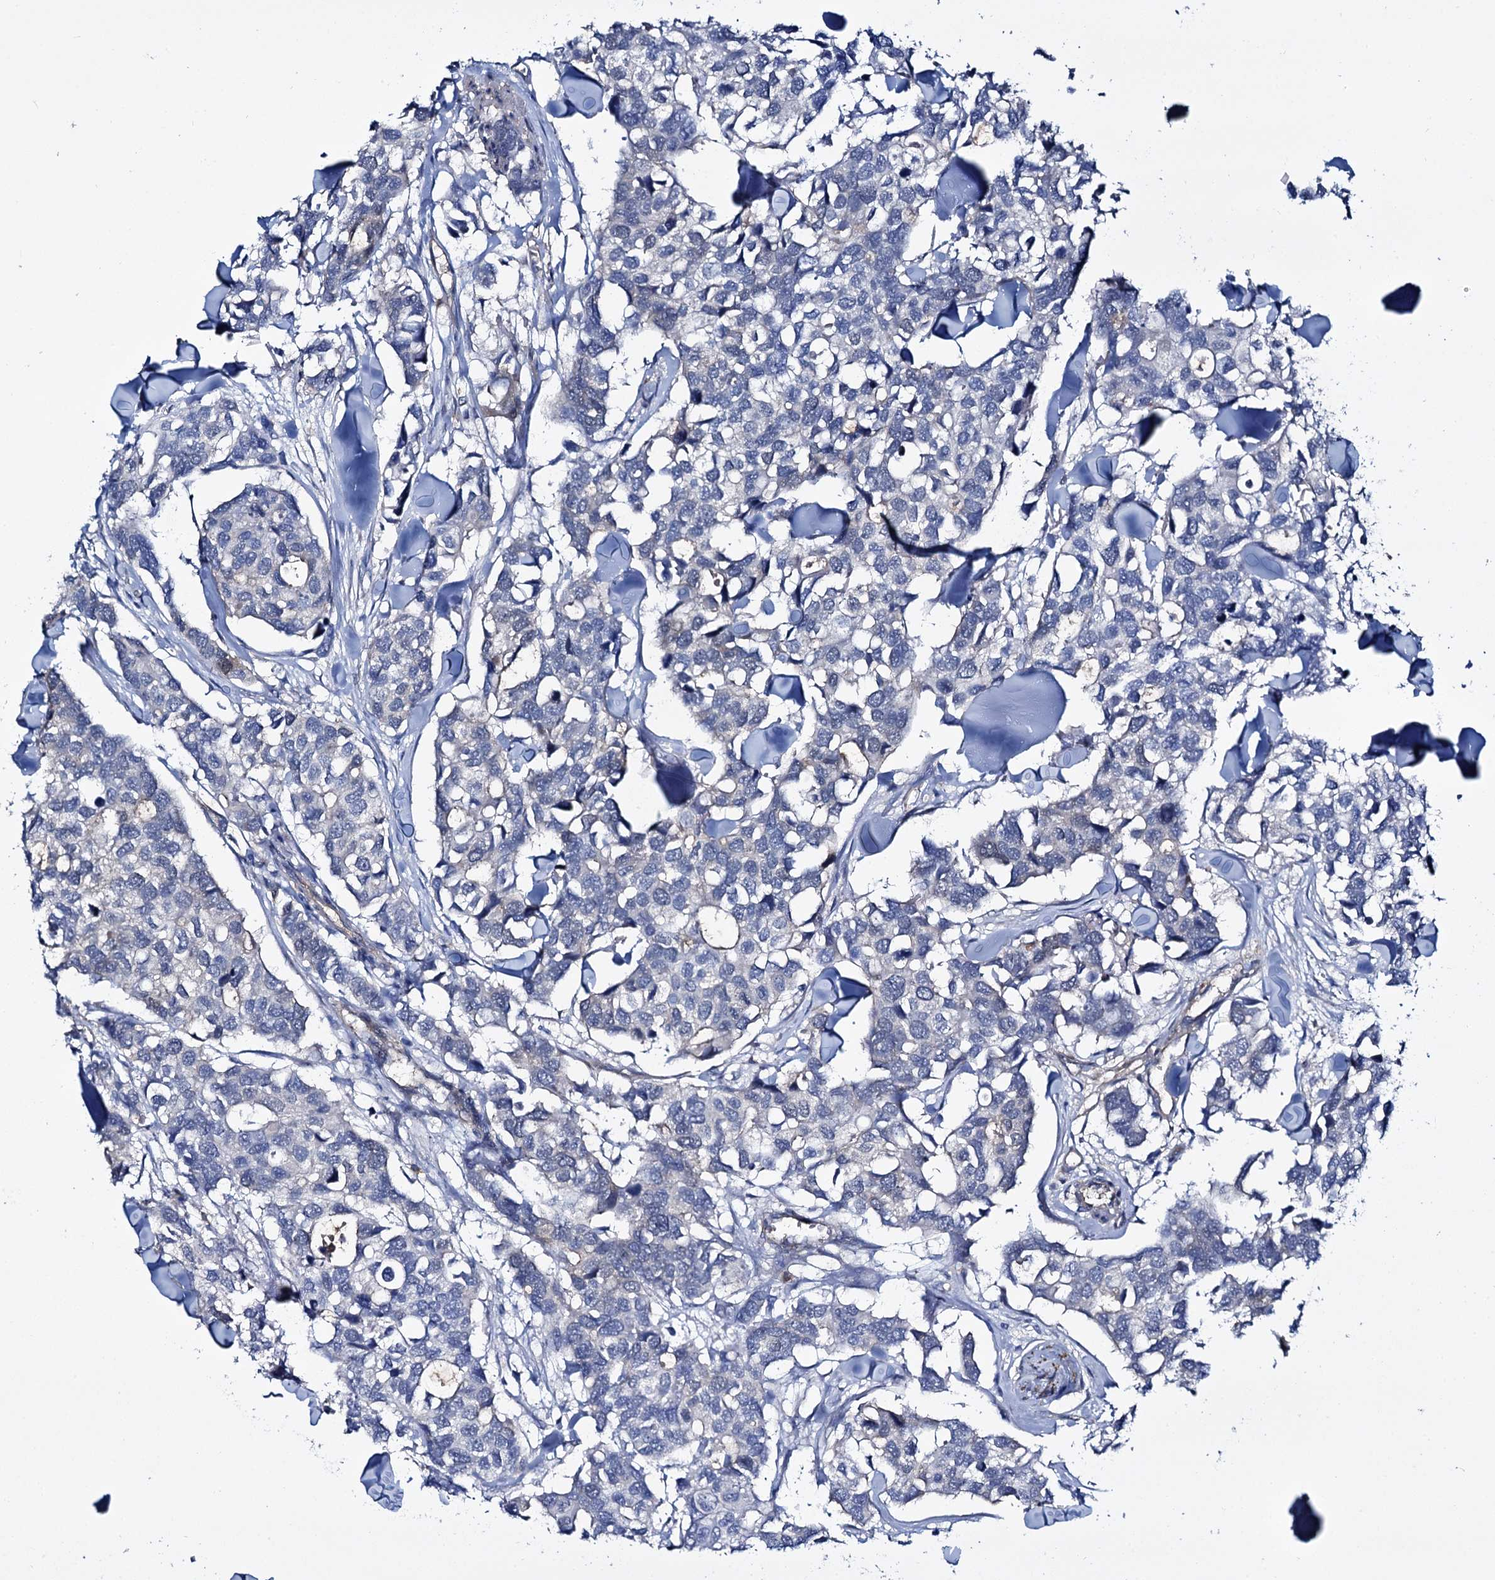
{"staining": {"intensity": "negative", "quantity": "none", "location": "none"}, "tissue": "breast cancer", "cell_type": "Tumor cells", "image_type": "cancer", "snomed": [{"axis": "morphology", "description": "Duct carcinoma"}, {"axis": "topography", "description": "Breast"}], "caption": "Immunohistochemistry image of neoplastic tissue: human breast invasive ductal carcinoma stained with DAB (3,3'-diaminobenzidine) reveals no significant protein positivity in tumor cells. (DAB (3,3'-diaminobenzidine) IHC visualized using brightfield microscopy, high magnification).", "gene": "STXBP1", "patient": {"sex": "female", "age": 83}}